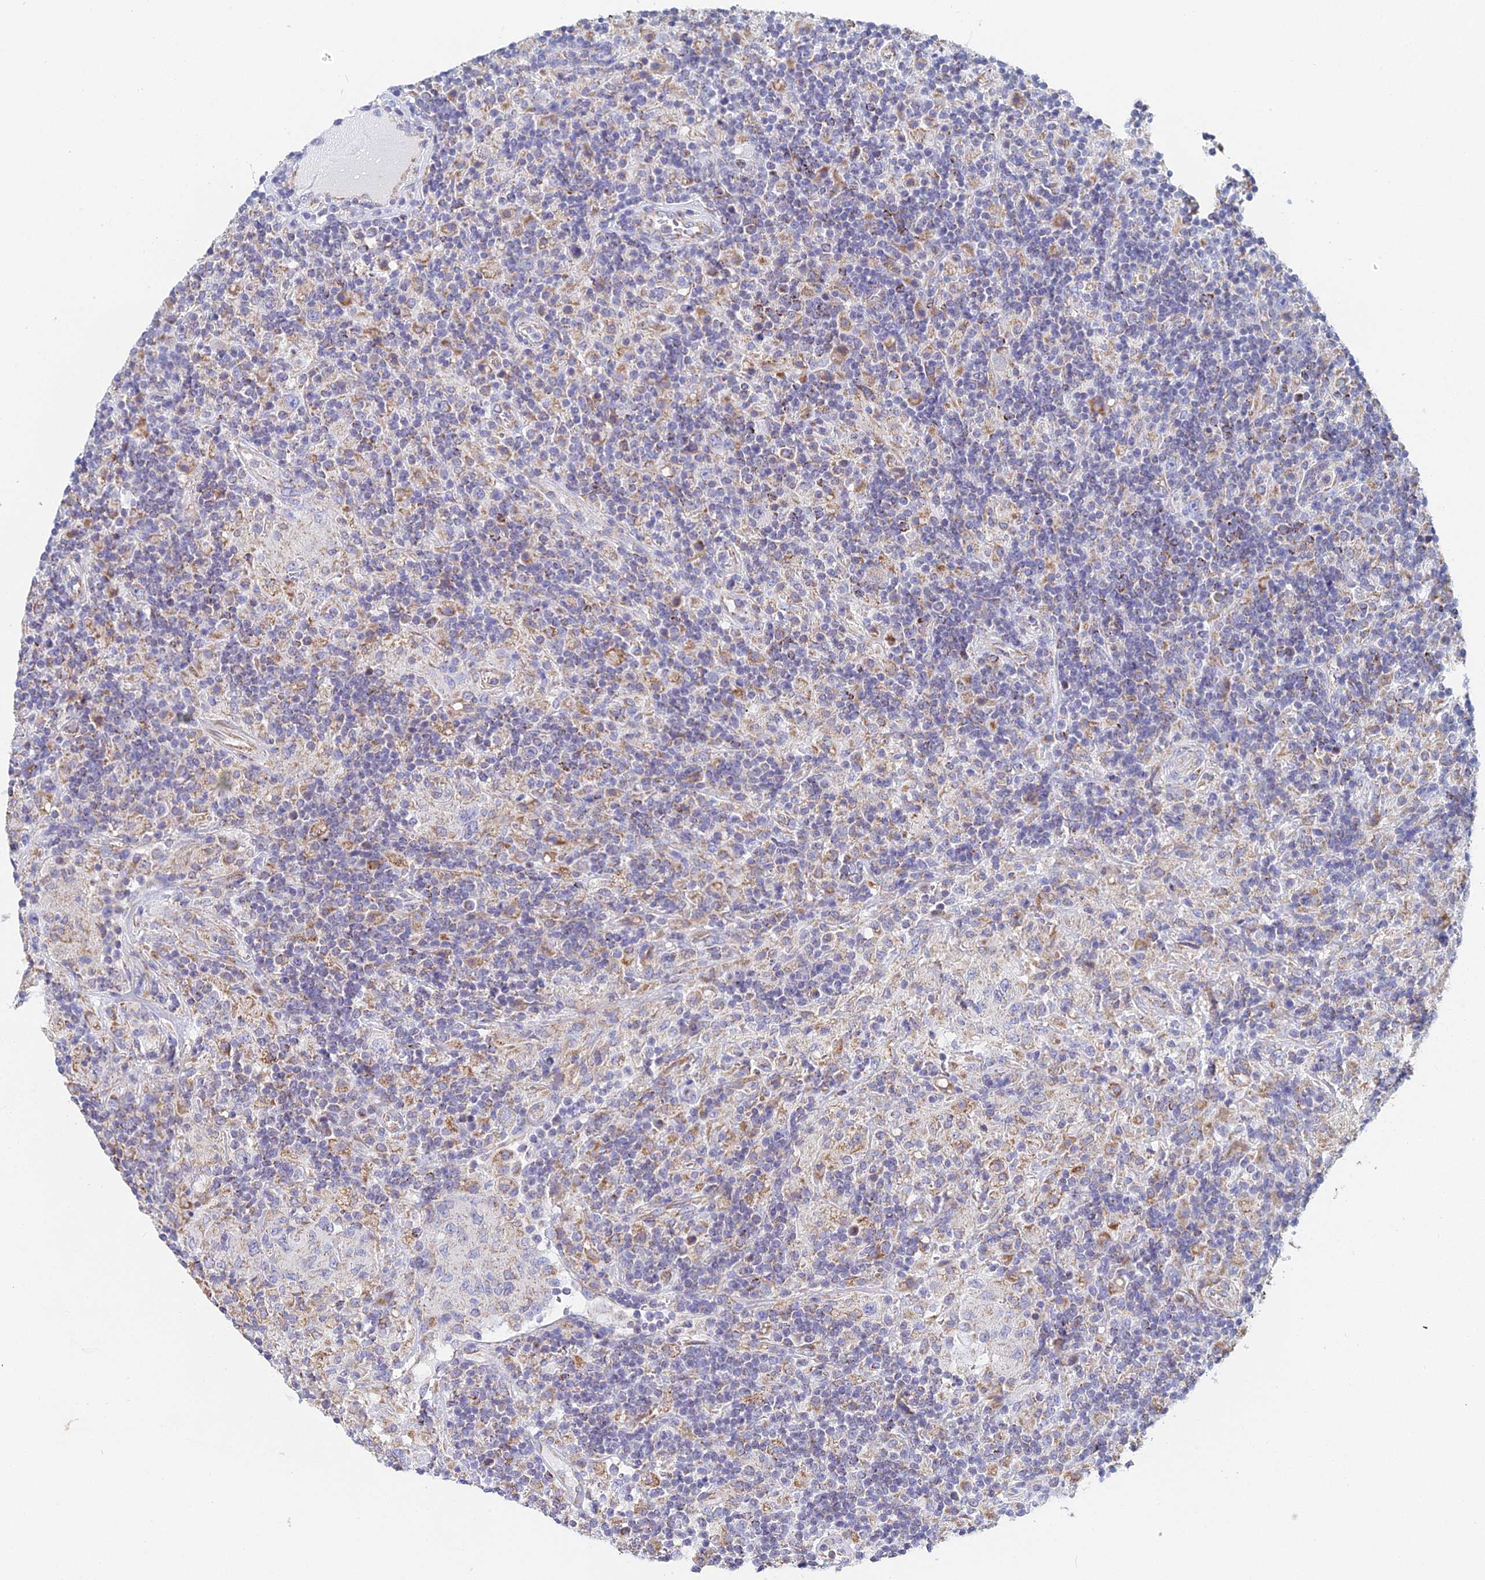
{"staining": {"intensity": "weak", "quantity": ">75%", "location": "cytoplasmic/membranous"}, "tissue": "lymphoma", "cell_type": "Tumor cells", "image_type": "cancer", "snomed": [{"axis": "morphology", "description": "Hodgkin's disease, NOS"}, {"axis": "topography", "description": "Lymph node"}], "caption": "Weak cytoplasmic/membranous expression is appreciated in about >75% of tumor cells in Hodgkin's disease.", "gene": "CRACR2B", "patient": {"sex": "male", "age": 70}}